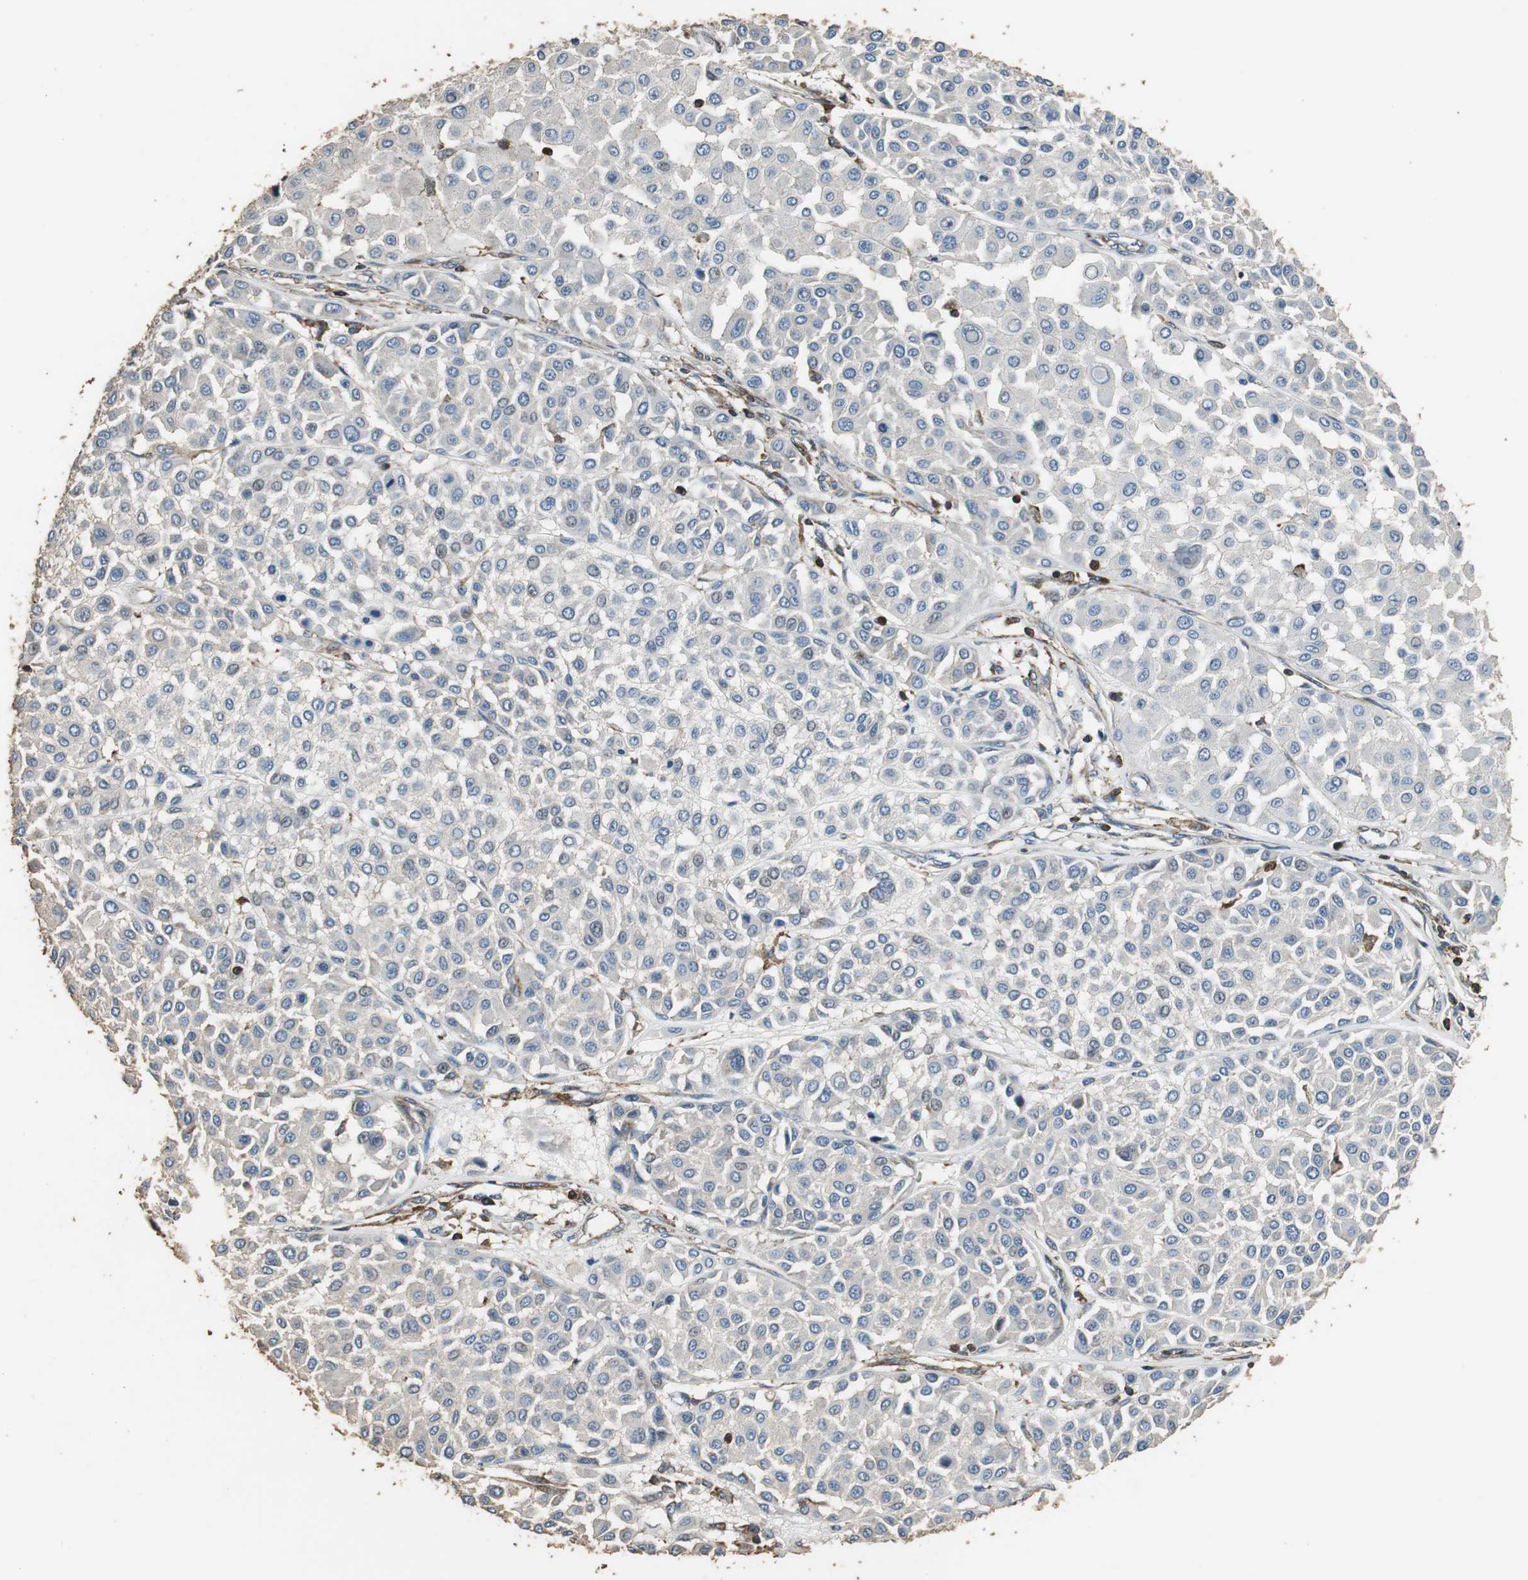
{"staining": {"intensity": "negative", "quantity": "none", "location": "none"}, "tissue": "melanoma", "cell_type": "Tumor cells", "image_type": "cancer", "snomed": [{"axis": "morphology", "description": "Malignant melanoma, Metastatic site"}, {"axis": "topography", "description": "Soft tissue"}], "caption": "Immunohistochemistry of human malignant melanoma (metastatic site) reveals no staining in tumor cells. (DAB immunohistochemistry (IHC), high magnification).", "gene": "PRKRA", "patient": {"sex": "male", "age": 41}}